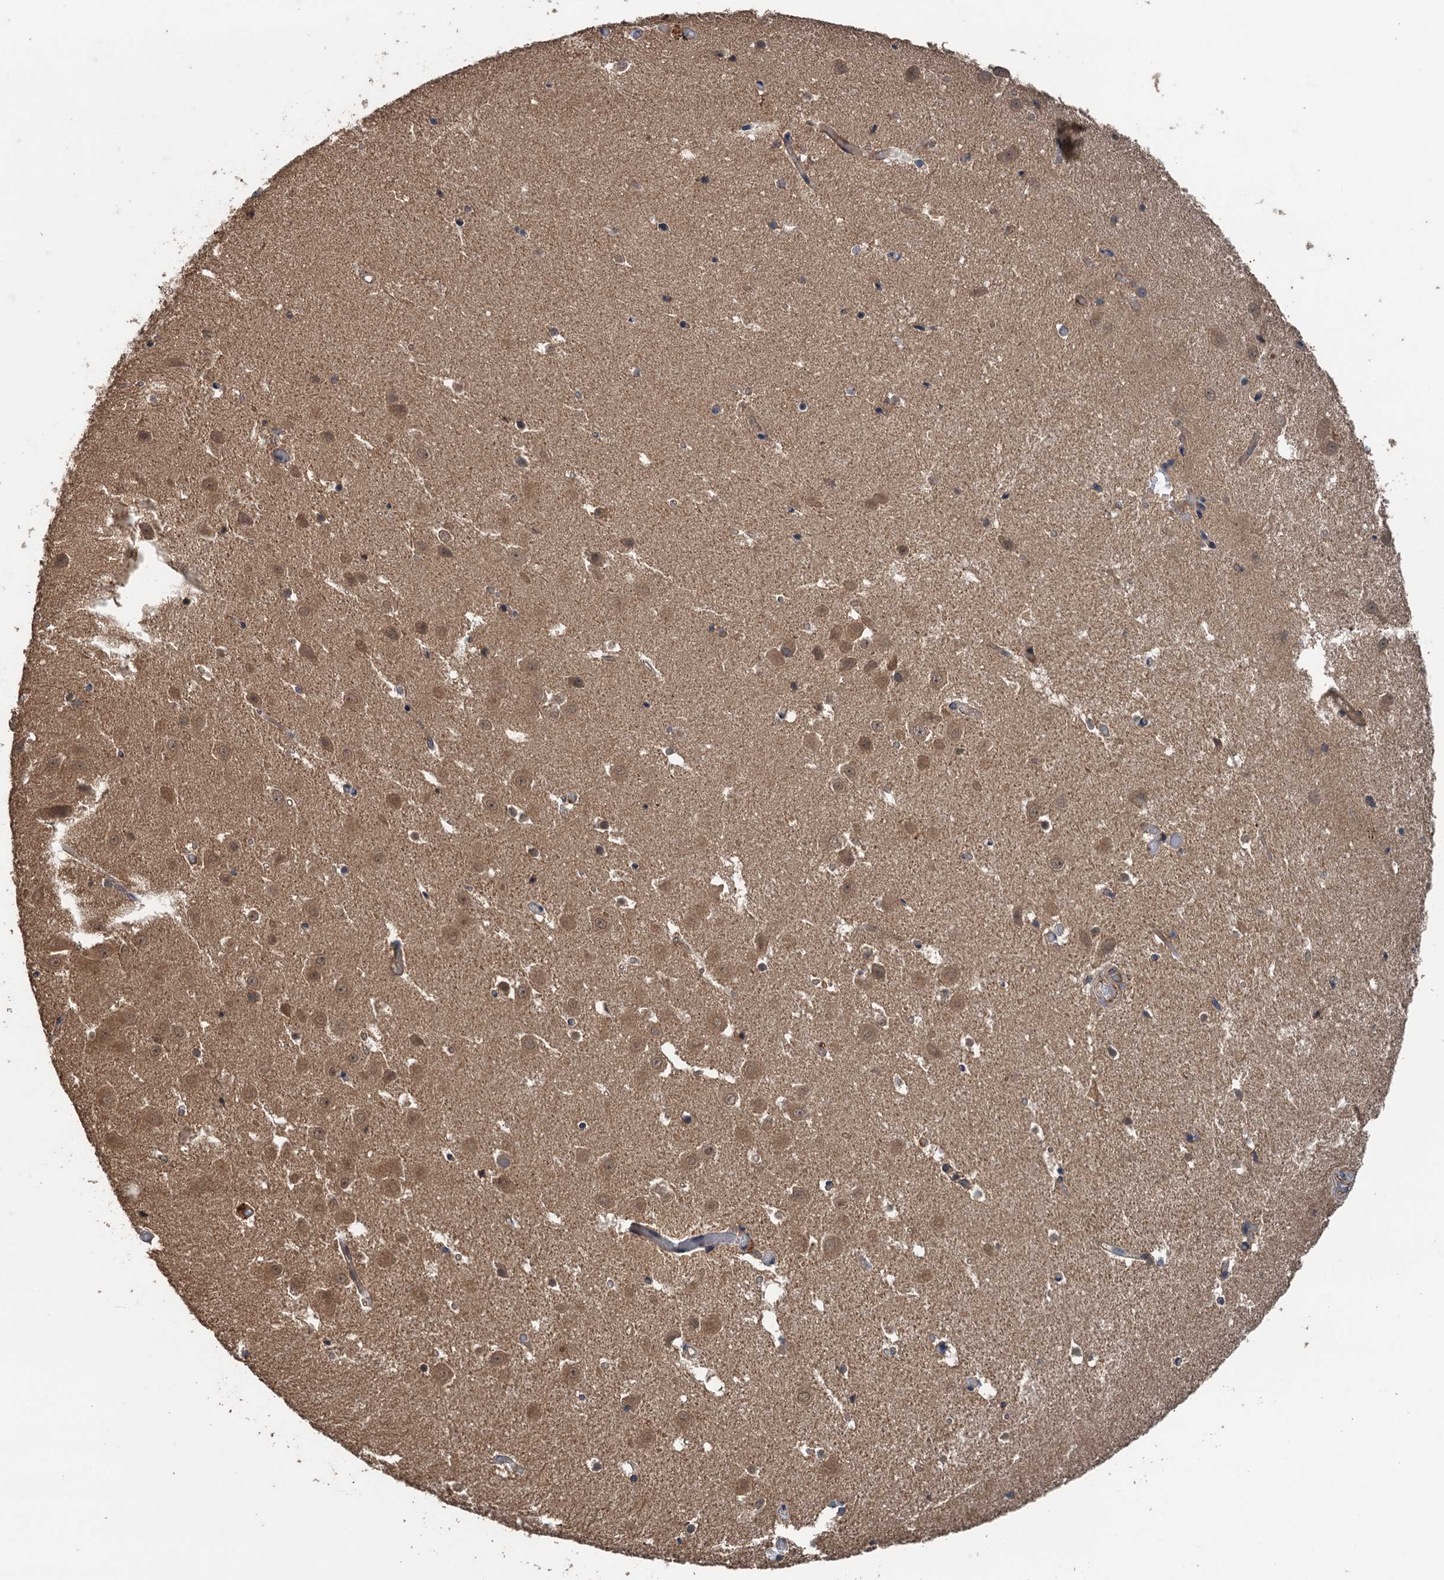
{"staining": {"intensity": "negative", "quantity": "none", "location": "none"}, "tissue": "hippocampus", "cell_type": "Glial cells", "image_type": "normal", "snomed": [{"axis": "morphology", "description": "Normal tissue, NOS"}, {"axis": "topography", "description": "Hippocampus"}], "caption": "IHC of benign human hippocampus exhibits no staining in glial cells. Brightfield microscopy of IHC stained with DAB (brown) and hematoxylin (blue), captured at high magnification.", "gene": "BORCS5", "patient": {"sex": "female", "age": 52}}